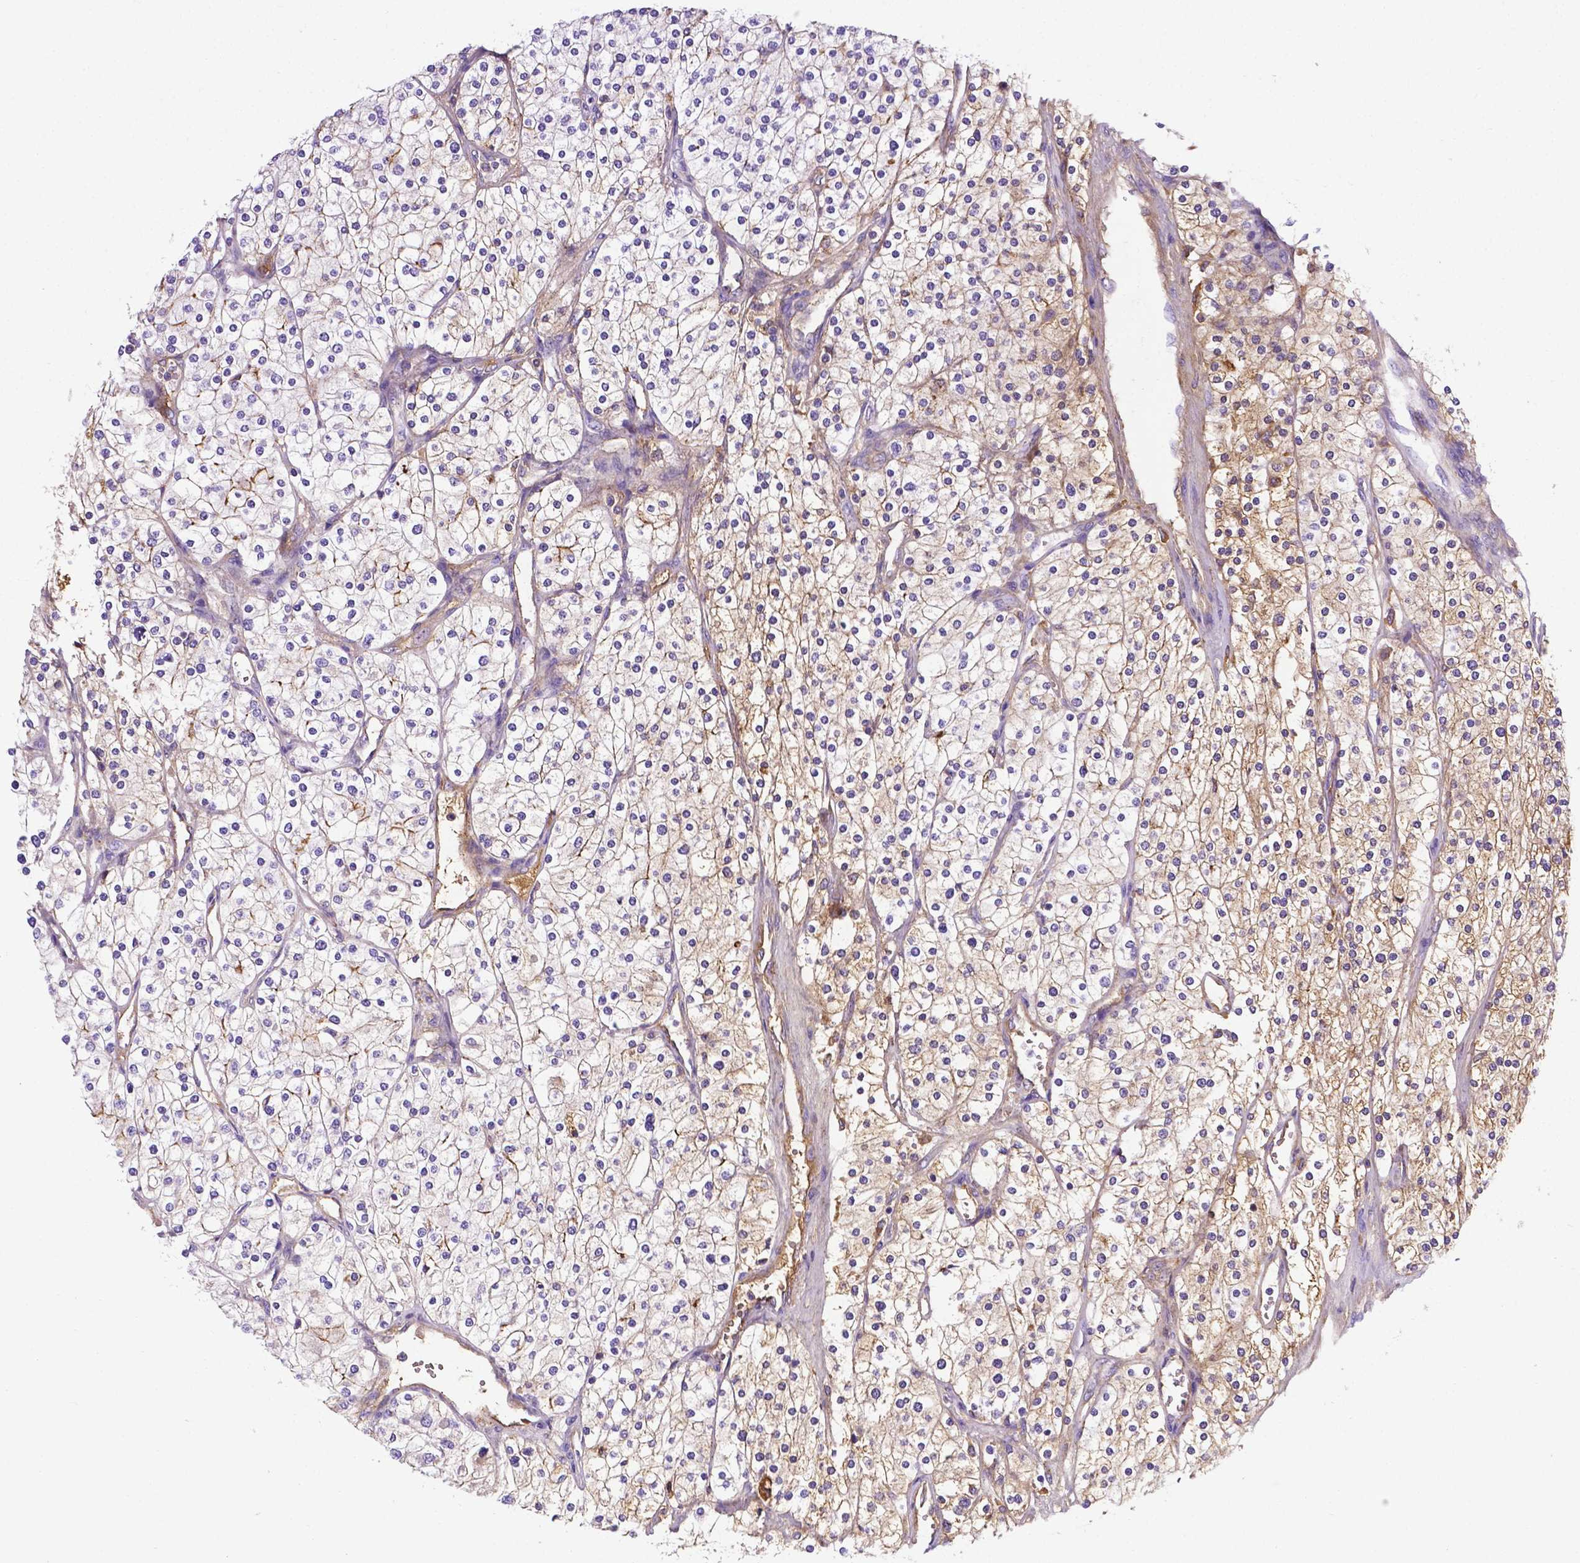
{"staining": {"intensity": "moderate", "quantity": "<25%", "location": "cytoplasmic/membranous"}, "tissue": "renal cancer", "cell_type": "Tumor cells", "image_type": "cancer", "snomed": [{"axis": "morphology", "description": "Adenocarcinoma, NOS"}, {"axis": "topography", "description": "Kidney"}], "caption": "Immunohistochemistry (IHC) image of neoplastic tissue: renal cancer stained using immunohistochemistry displays low levels of moderate protein expression localized specifically in the cytoplasmic/membranous of tumor cells, appearing as a cytoplasmic/membranous brown color.", "gene": "APOE", "patient": {"sex": "male", "age": 80}}